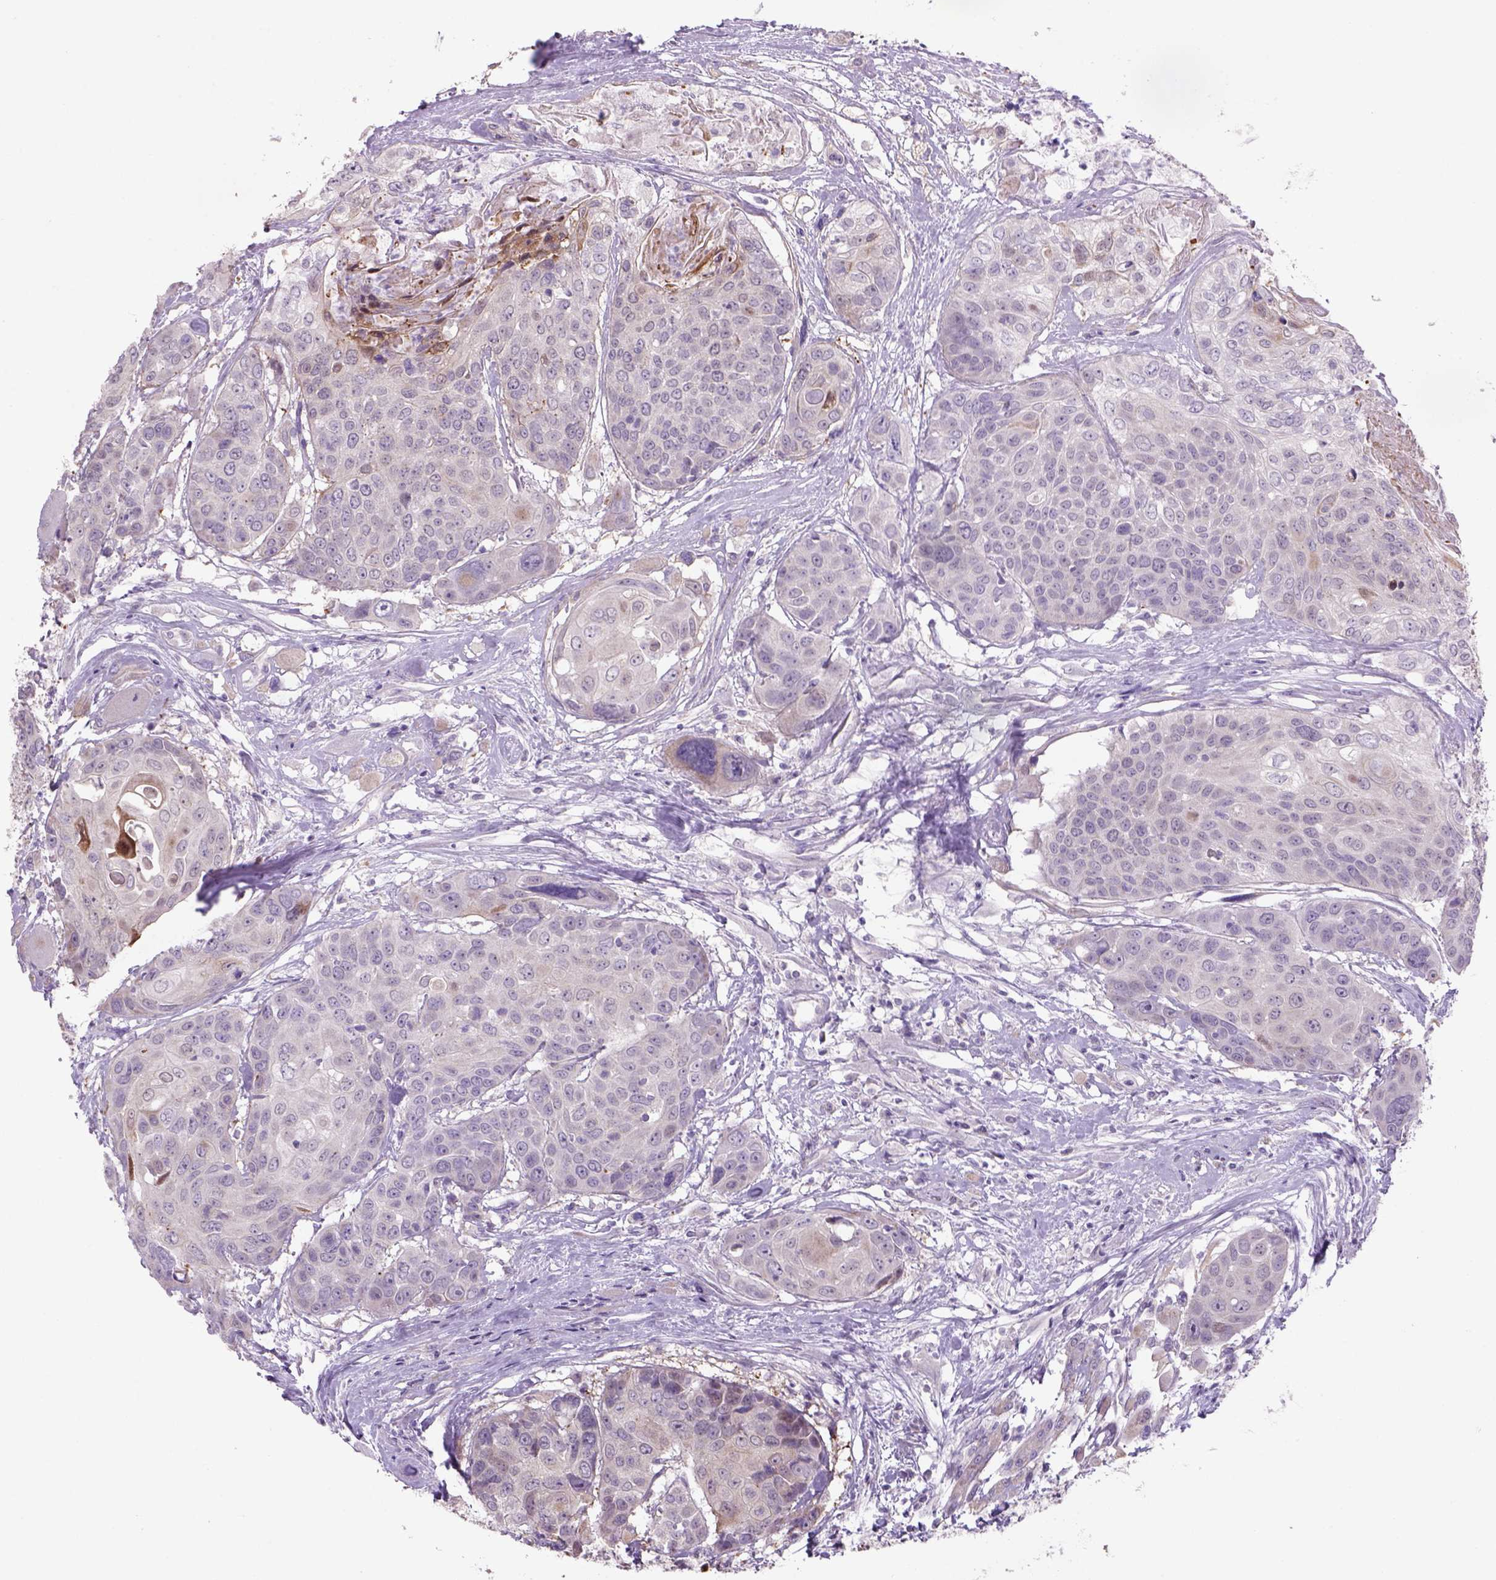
{"staining": {"intensity": "weak", "quantity": "25%-75%", "location": "cytoplasmic/membranous"}, "tissue": "head and neck cancer", "cell_type": "Tumor cells", "image_type": "cancer", "snomed": [{"axis": "morphology", "description": "Squamous cell carcinoma, NOS"}, {"axis": "topography", "description": "Oral tissue"}, {"axis": "topography", "description": "Head-Neck"}], "caption": "Human squamous cell carcinoma (head and neck) stained with a protein marker exhibits weak staining in tumor cells.", "gene": "ADGRV1", "patient": {"sex": "male", "age": 56}}